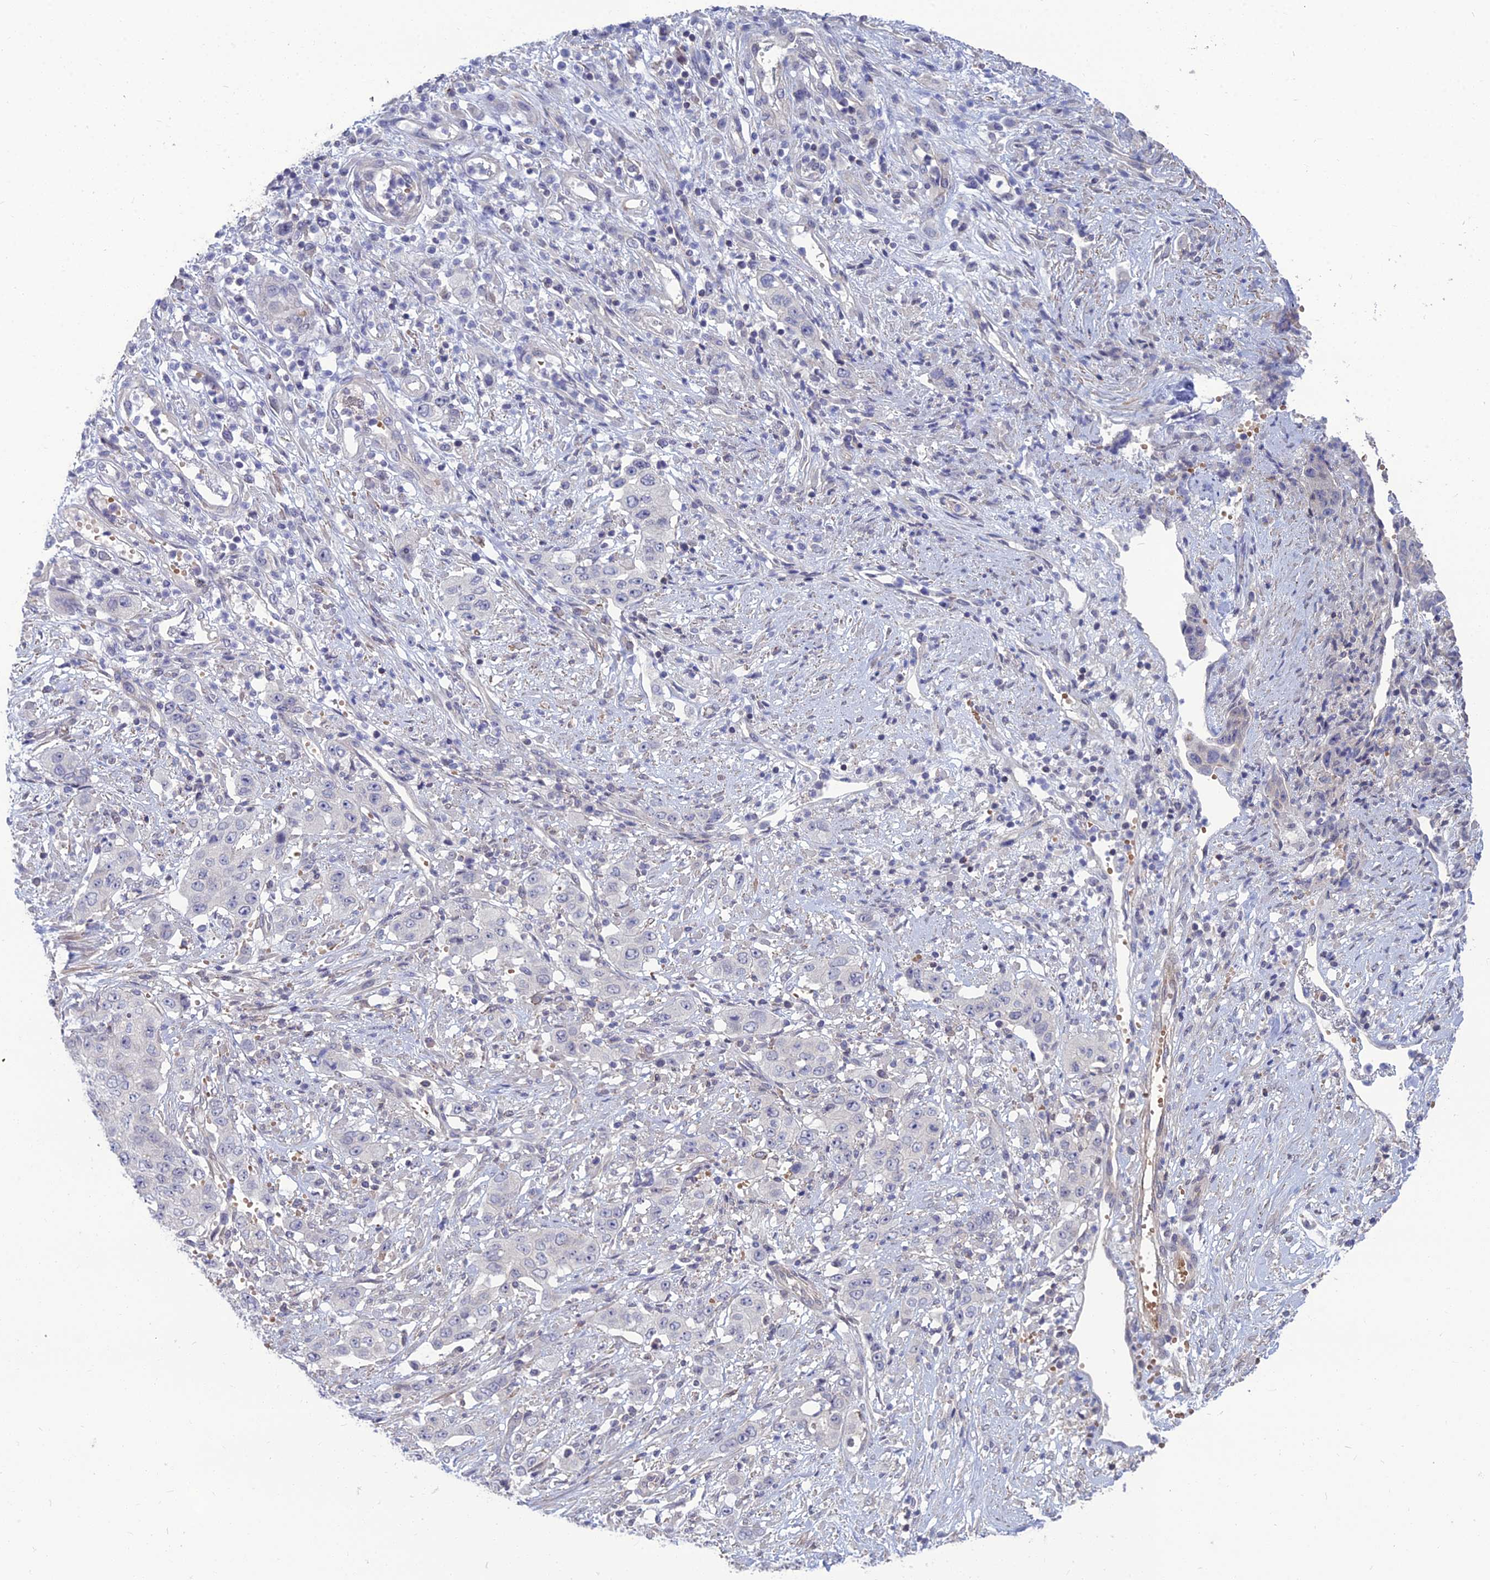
{"staining": {"intensity": "negative", "quantity": "none", "location": "none"}, "tissue": "stomach cancer", "cell_type": "Tumor cells", "image_type": "cancer", "snomed": [{"axis": "morphology", "description": "Adenocarcinoma, NOS"}, {"axis": "topography", "description": "Stomach, upper"}], "caption": "Stomach cancer stained for a protein using immunohistochemistry exhibits no positivity tumor cells.", "gene": "OPA3", "patient": {"sex": "male", "age": 62}}